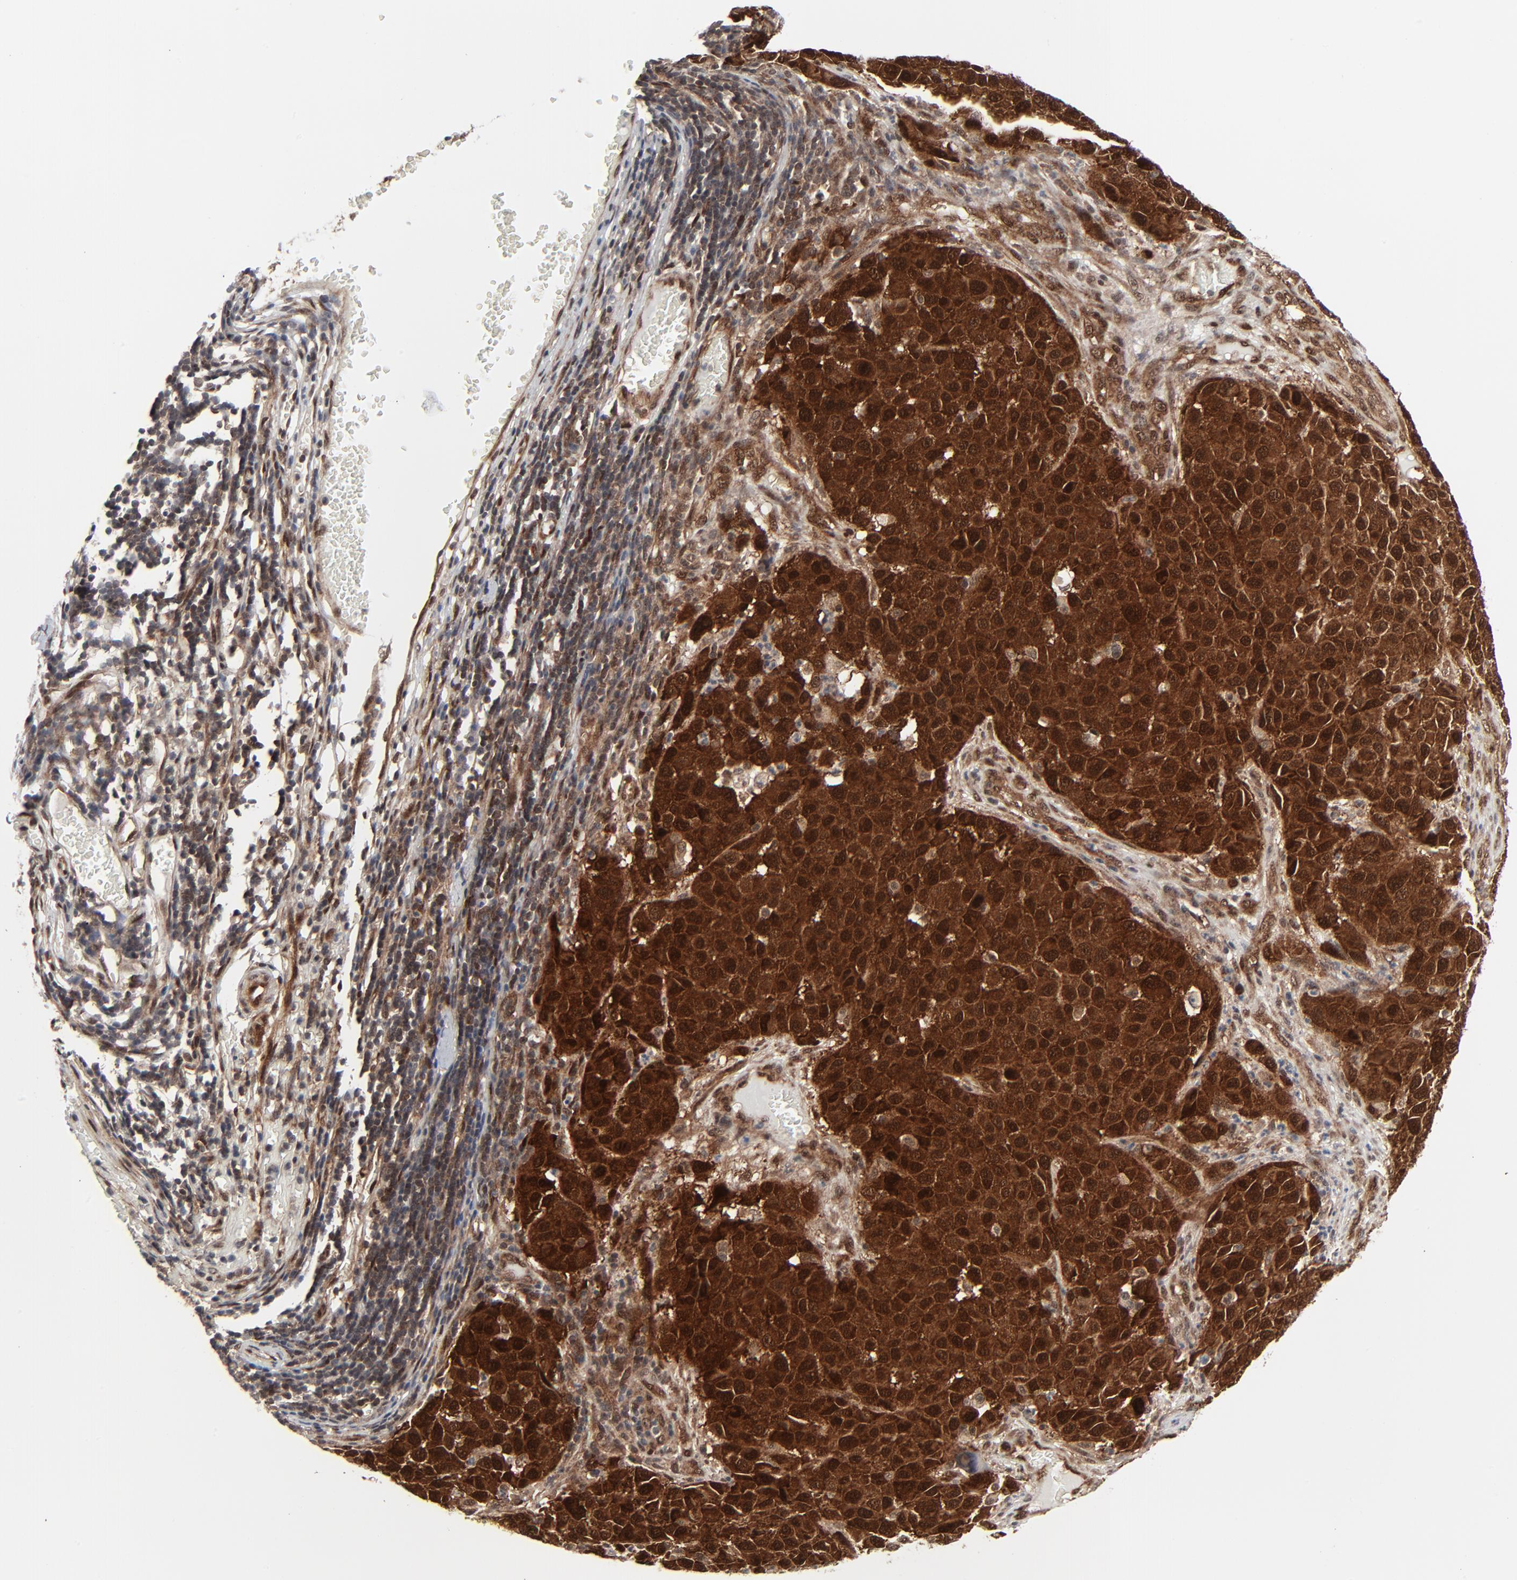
{"staining": {"intensity": "strong", "quantity": ">75%", "location": "cytoplasmic/membranous,nuclear"}, "tissue": "melanoma", "cell_type": "Tumor cells", "image_type": "cancer", "snomed": [{"axis": "morphology", "description": "Malignant melanoma, Metastatic site"}, {"axis": "topography", "description": "Lymph node"}], "caption": "Protein analysis of melanoma tissue demonstrates strong cytoplasmic/membranous and nuclear positivity in about >75% of tumor cells.", "gene": "AKT1", "patient": {"sex": "male", "age": 61}}